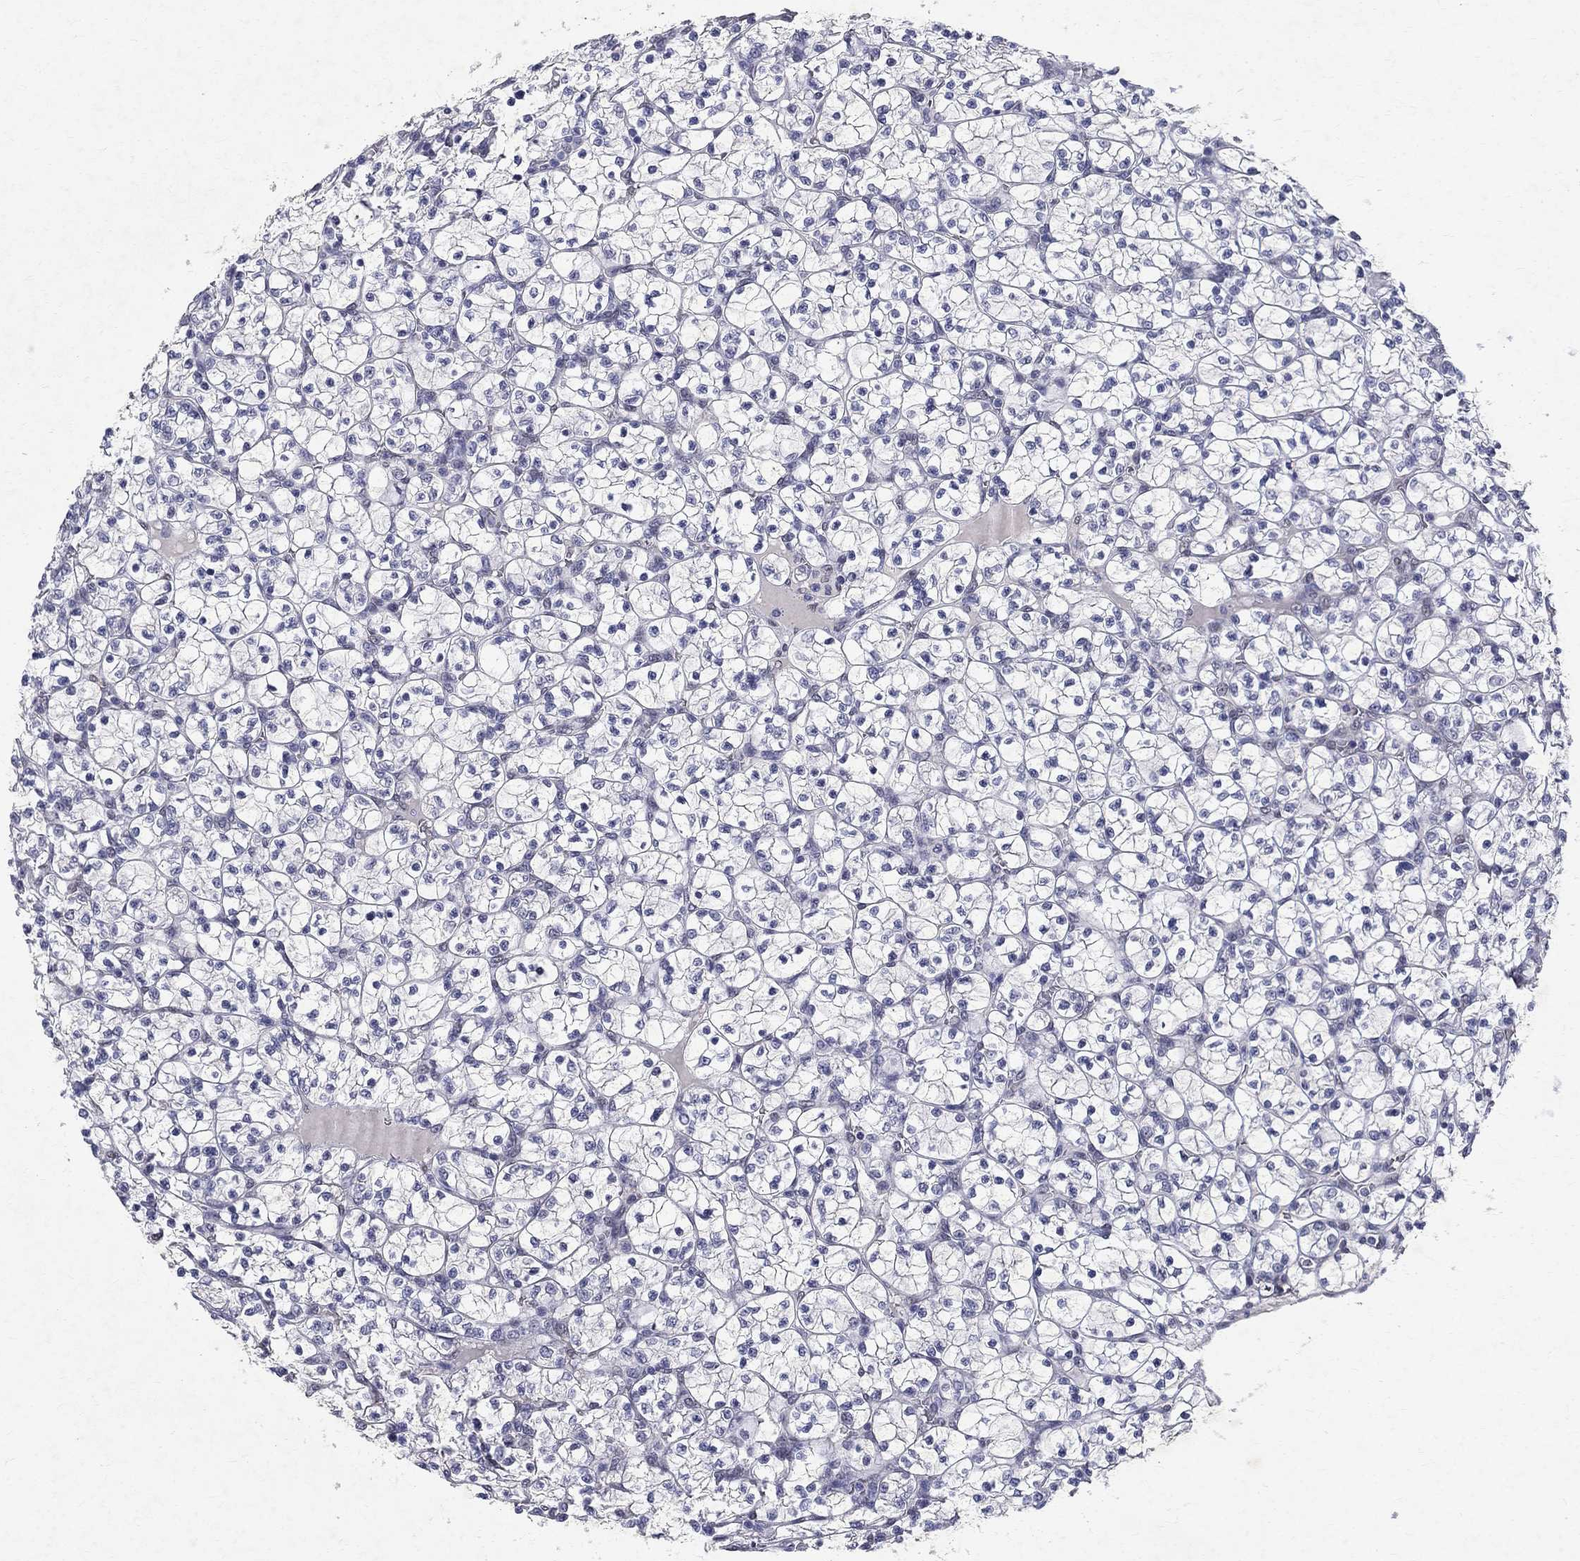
{"staining": {"intensity": "negative", "quantity": "none", "location": "none"}, "tissue": "renal cancer", "cell_type": "Tumor cells", "image_type": "cancer", "snomed": [{"axis": "morphology", "description": "Adenocarcinoma, NOS"}, {"axis": "topography", "description": "Kidney"}], "caption": "An IHC image of renal adenocarcinoma is shown. There is no staining in tumor cells of renal adenocarcinoma.", "gene": "RBFOX1", "patient": {"sex": "female", "age": 89}}